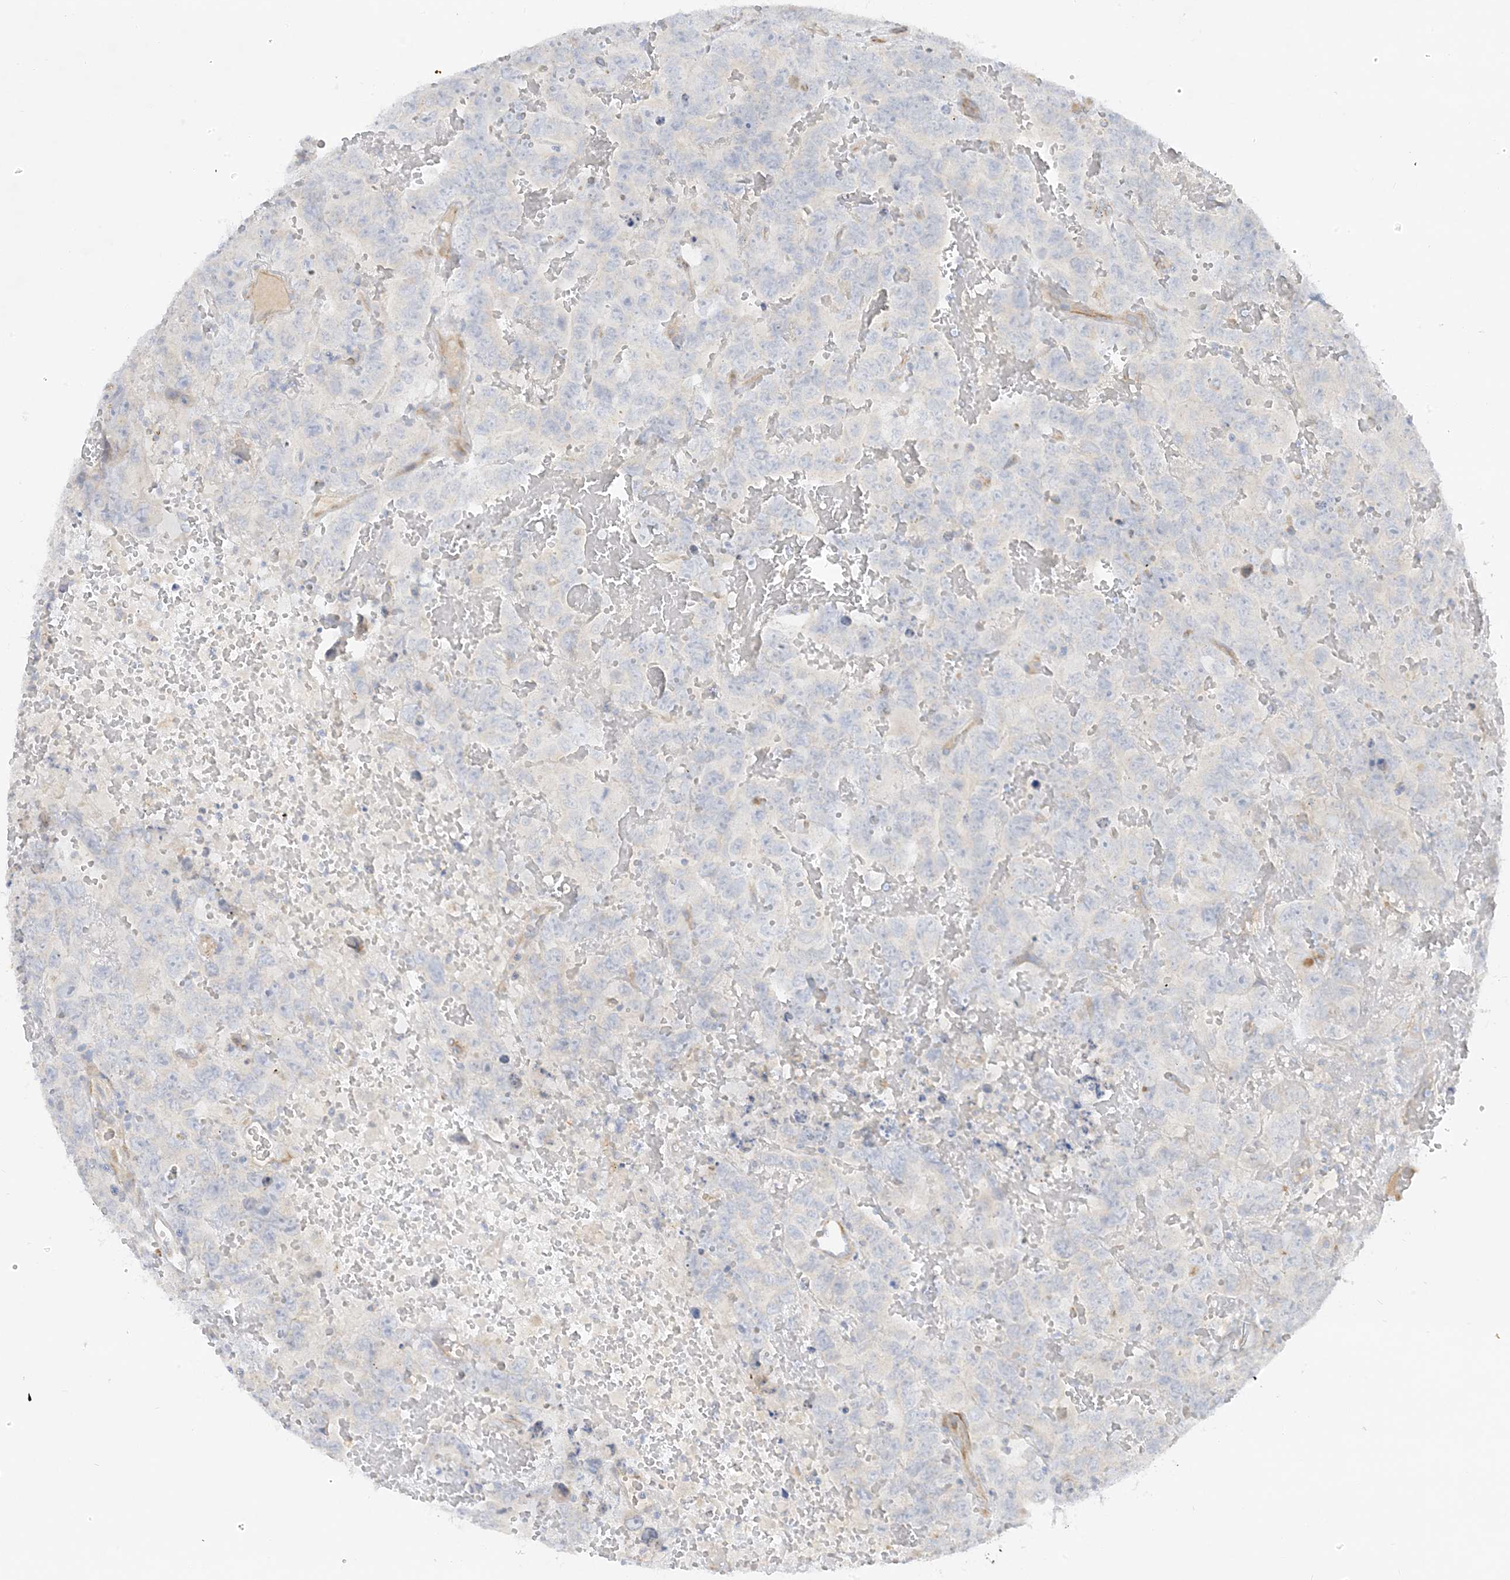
{"staining": {"intensity": "negative", "quantity": "none", "location": "none"}, "tissue": "testis cancer", "cell_type": "Tumor cells", "image_type": "cancer", "snomed": [{"axis": "morphology", "description": "Carcinoma, Embryonal, NOS"}, {"axis": "topography", "description": "Testis"}], "caption": "Immunohistochemistry (IHC) histopathology image of human testis cancer (embryonal carcinoma) stained for a protein (brown), which shows no expression in tumor cells.", "gene": "THADA", "patient": {"sex": "male", "age": 45}}